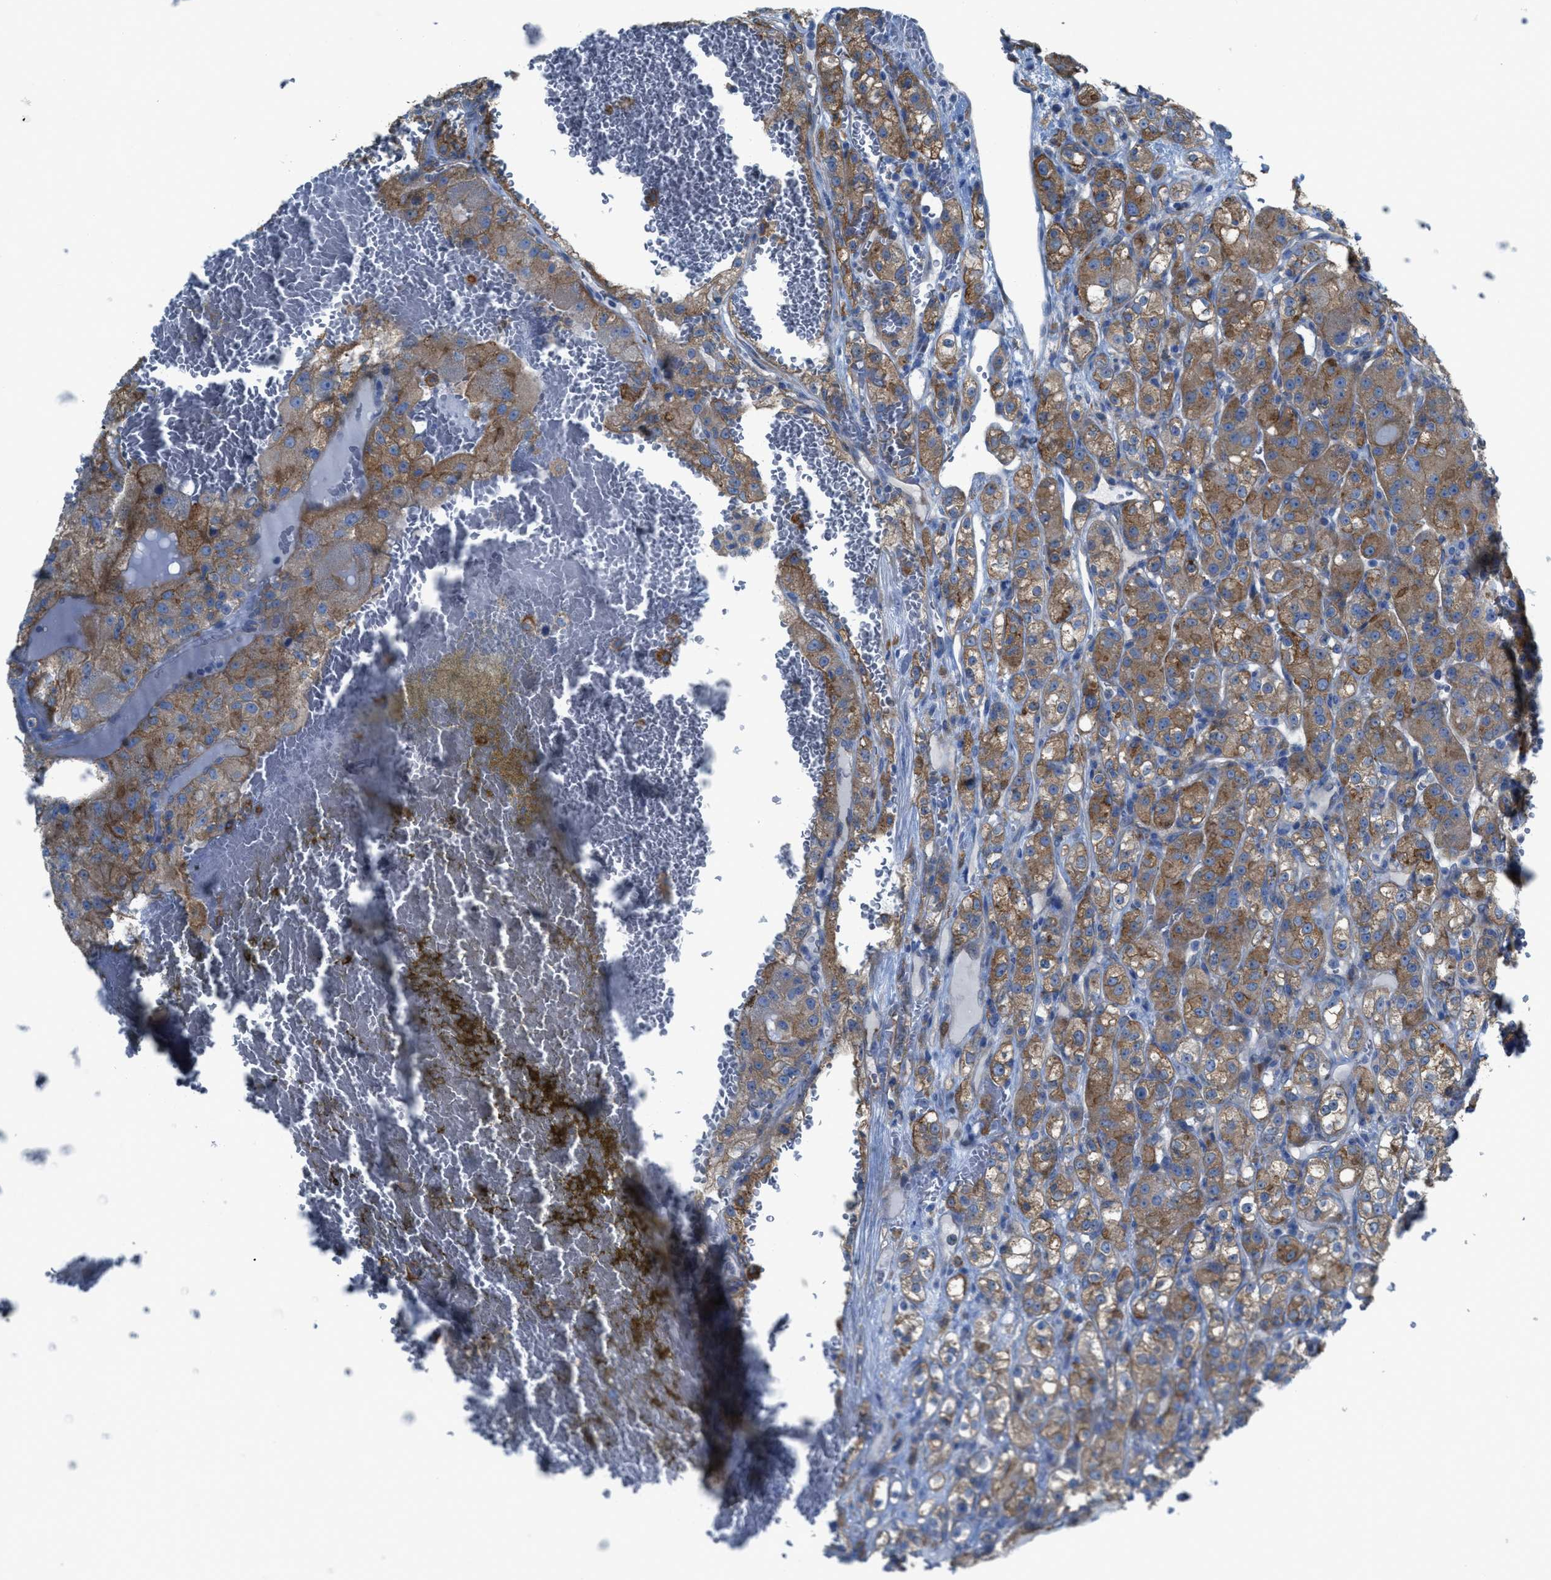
{"staining": {"intensity": "moderate", "quantity": ">75%", "location": "cytoplasmic/membranous"}, "tissue": "renal cancer", "cell_type": "Tumor cells", "image_type": "cancer", "snomed": [{"axis": "morphology", "description": "Normal tissue, NOS"}, {"axis": "morphology", "description": "Adenocarcinoma, NOS"}, {"axis": "topography", "description": "Kidney"}], "caption": "Moderate cytoplasmic/membranous positivity is present in approximately >75% of tumor cells in adenocarcinoma (renal).", "gene": "EGFR", "patient": {"sex": "male", "age": 61}}